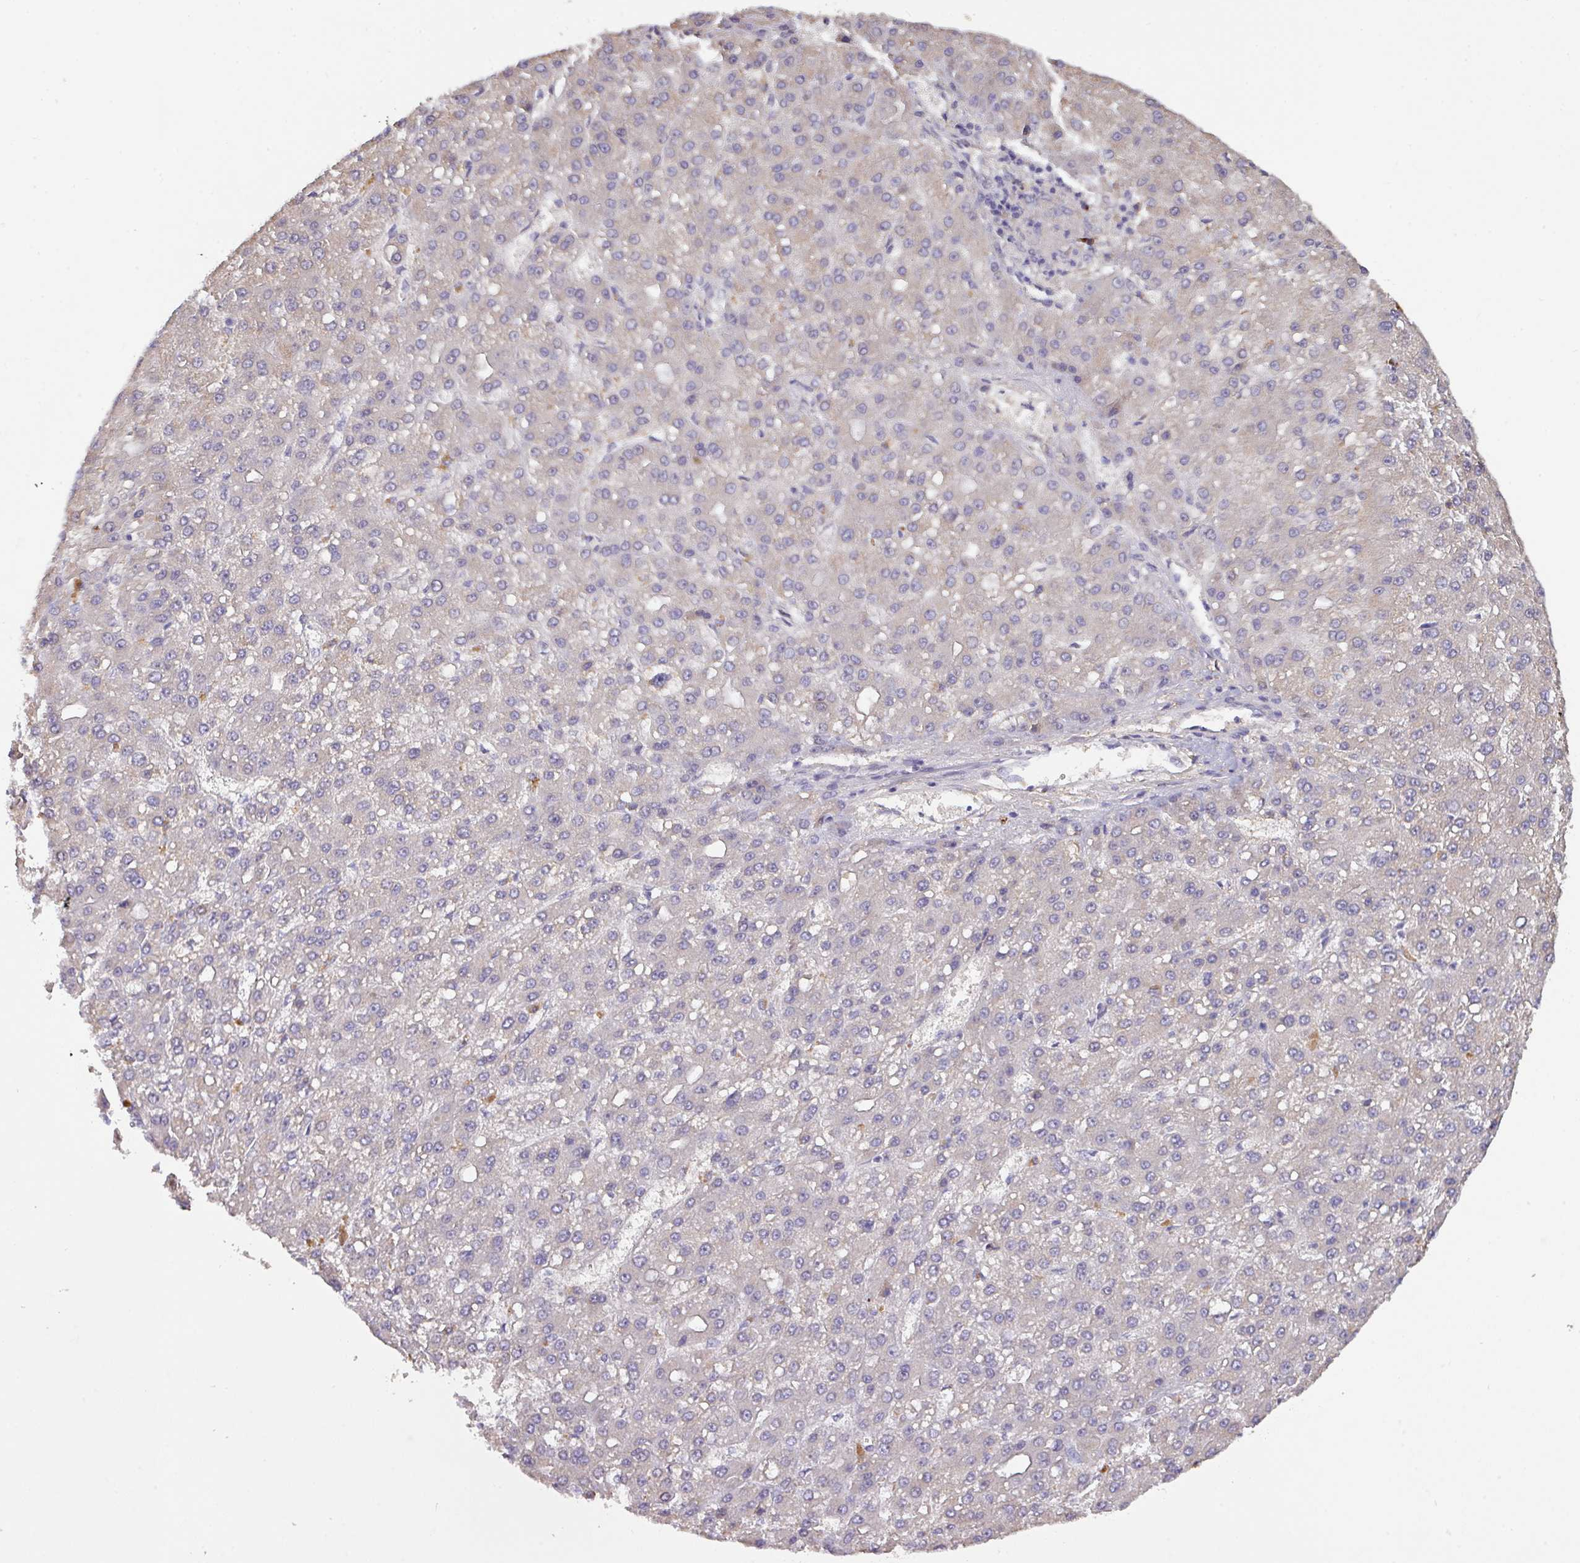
{"staining": {"intensity": "negative", "quantity": "none", "location": "none"}, "tissue": "liver cancer", "cell_type": "Tumor cells", "image_type": "cancer", "snomed": [{"axis": "morphology", "description": "Carcinoma, Hepatocellular, NOS"}, {"axis": "topography", "description": "Liver"}], "caption": "IHC micrograph of human liver cancer stained for a protein (brown), which reveals no expression in tumor cells.", "gene": "PRADC1", "patient": {"sex": "male", "age": 67}}